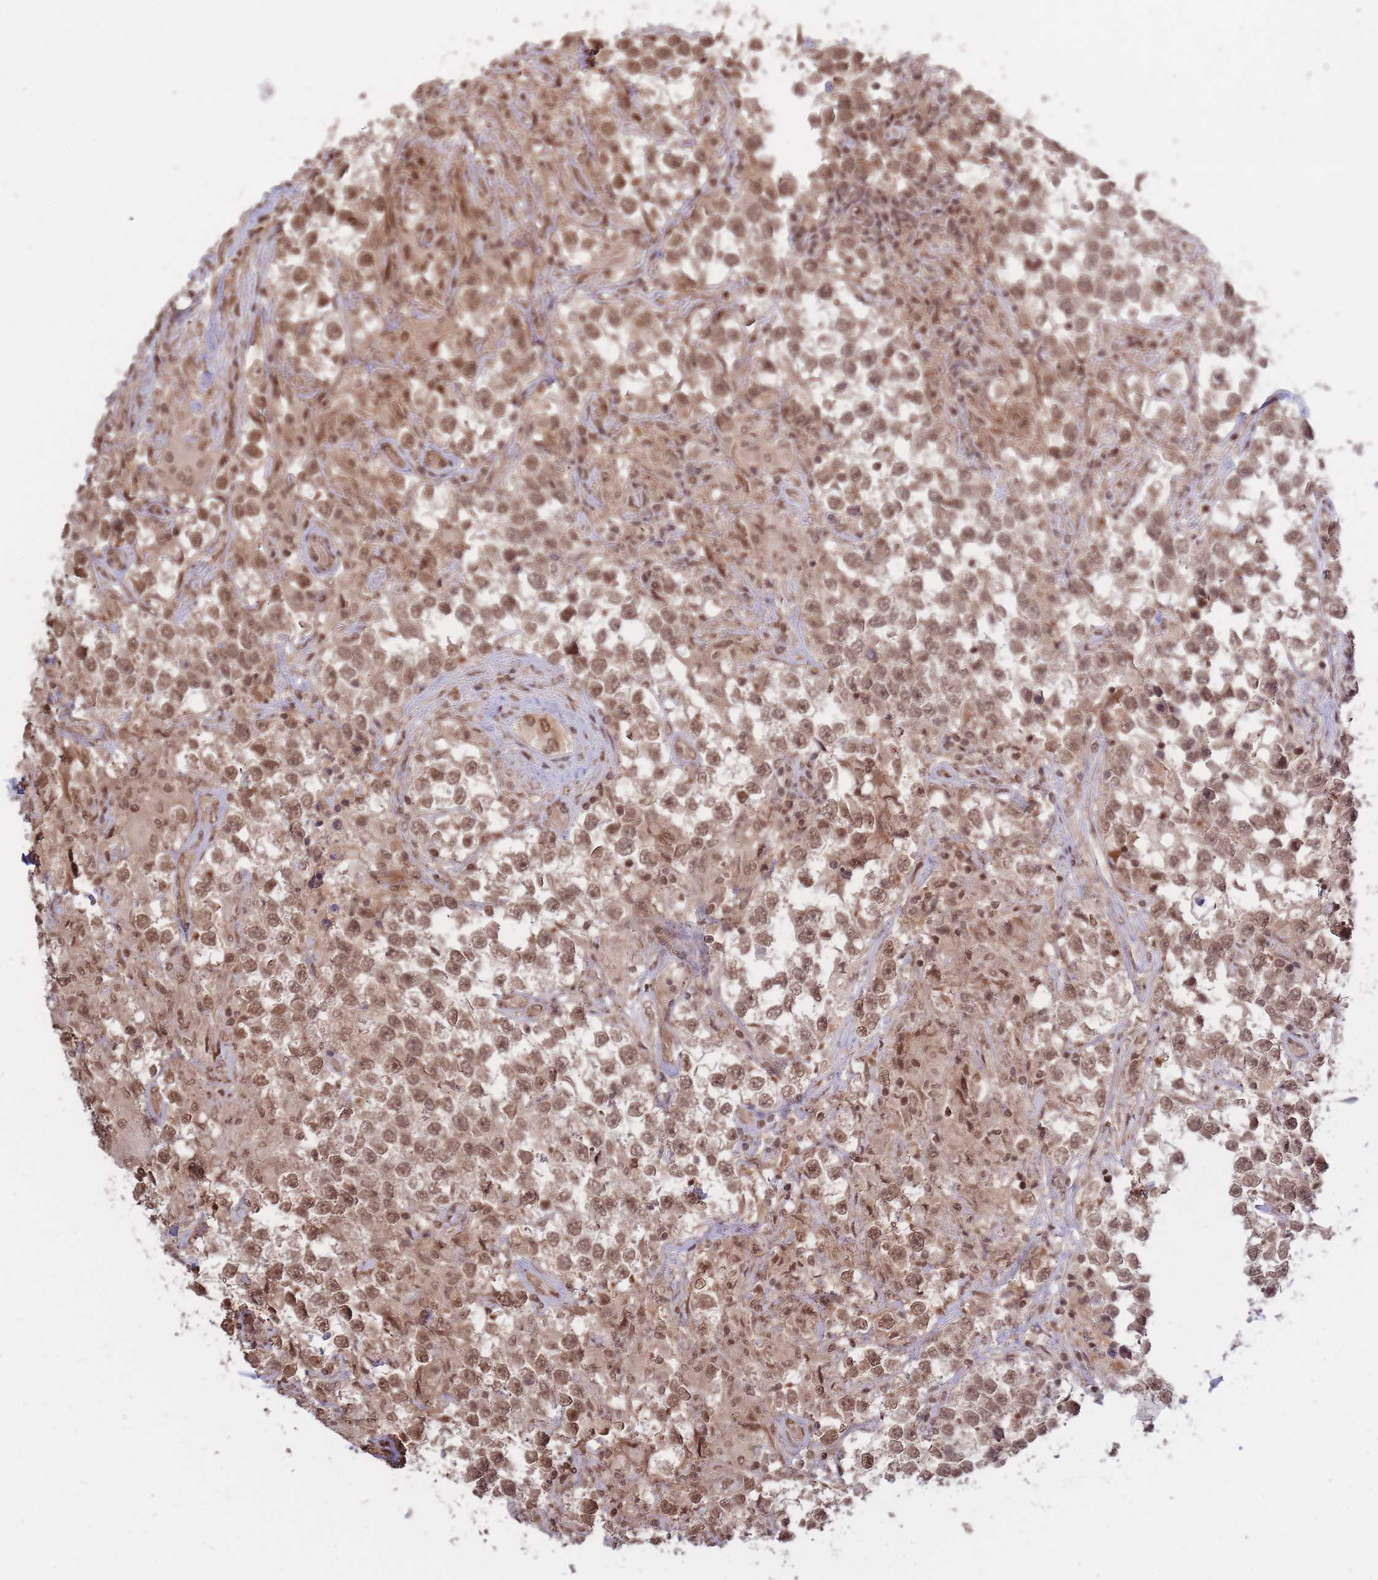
{"staining": {"intensity": "moderate", "quantity": ">75%", "location": "nuclear"}, "tissue": "testis cancer", "cell_type": "Tumor cells", "image_type": "cancer", "snomed": [{"axis": "morphology", "description": "Seminoma, NOS"}, {"axis": "topography", "description": "Testis"}], "caption": "Tumor cells demonstrate medium levels of moderate nuclear staining in about >75% of cells in human testis cancer (seminoma).", "gene": "SRA1", "patient": {"sex": "male", "age": 46}}